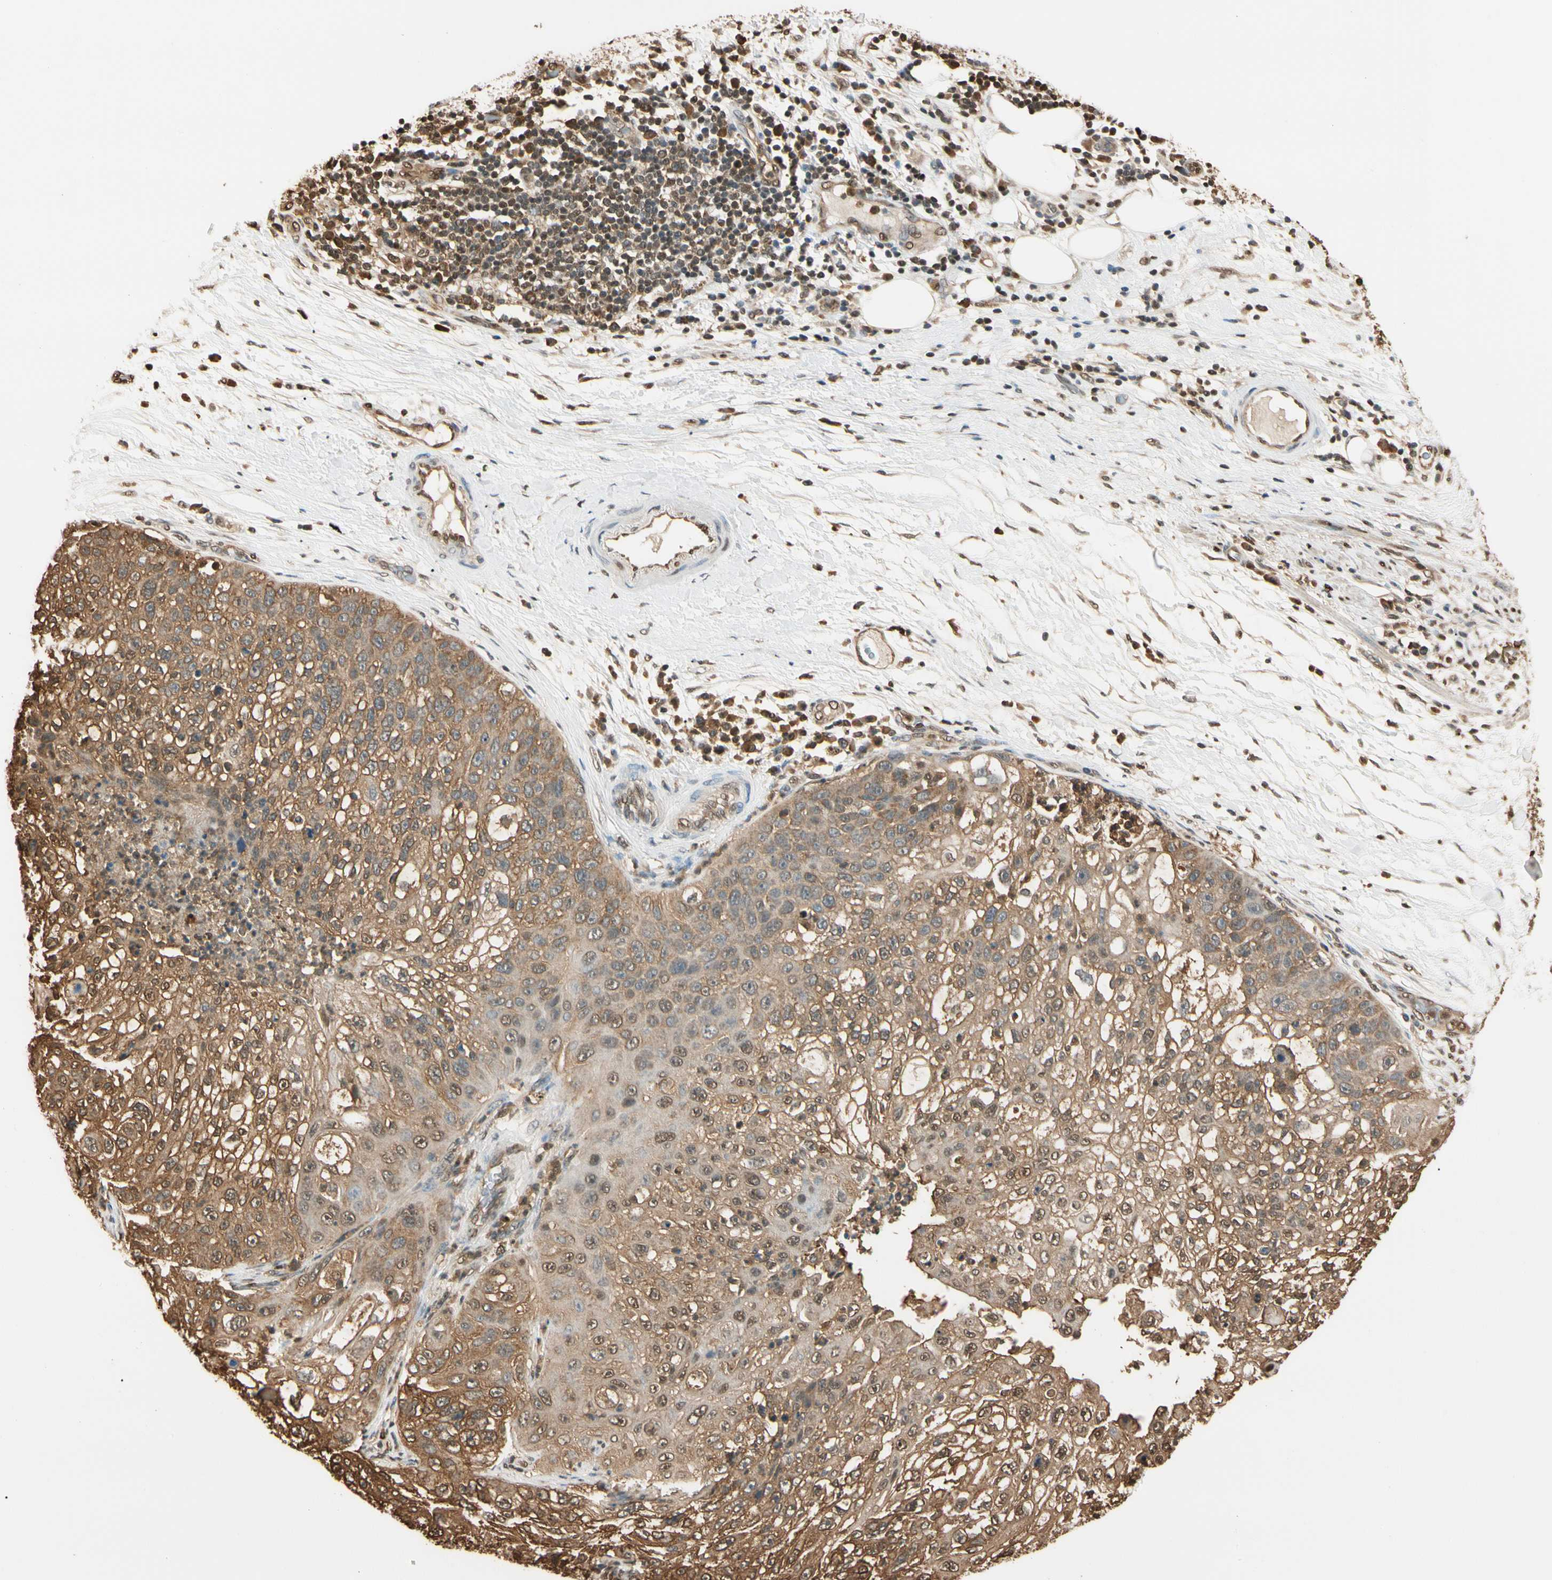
{"staining": {"intensity": "moderate", "quantity": ">75%", "location": "cytoplasmic/membranous"}, "tissue": "lung cancer", "cell_type": "Tumor cells", "image_type": "cancer", "snomed": [{"axis": "morphology", "description": "Inflammation, NOS"}, {"axis": "morphology", "description": "Squamous cell carcinoma, NOS"}, {"axis": "topography", "description": "Lymph node"}, {"axis": "topography", "description": "Soft tissue"}, {"axis": "topography", "description": "Lung"}], "caption": "Human lung cancer (squamous cell carcinoma) stained with a protein marker exhibits moderate staining in tumor cells.", "gene": "PNCK", "patient": {"sex": "male", "age": 66}}